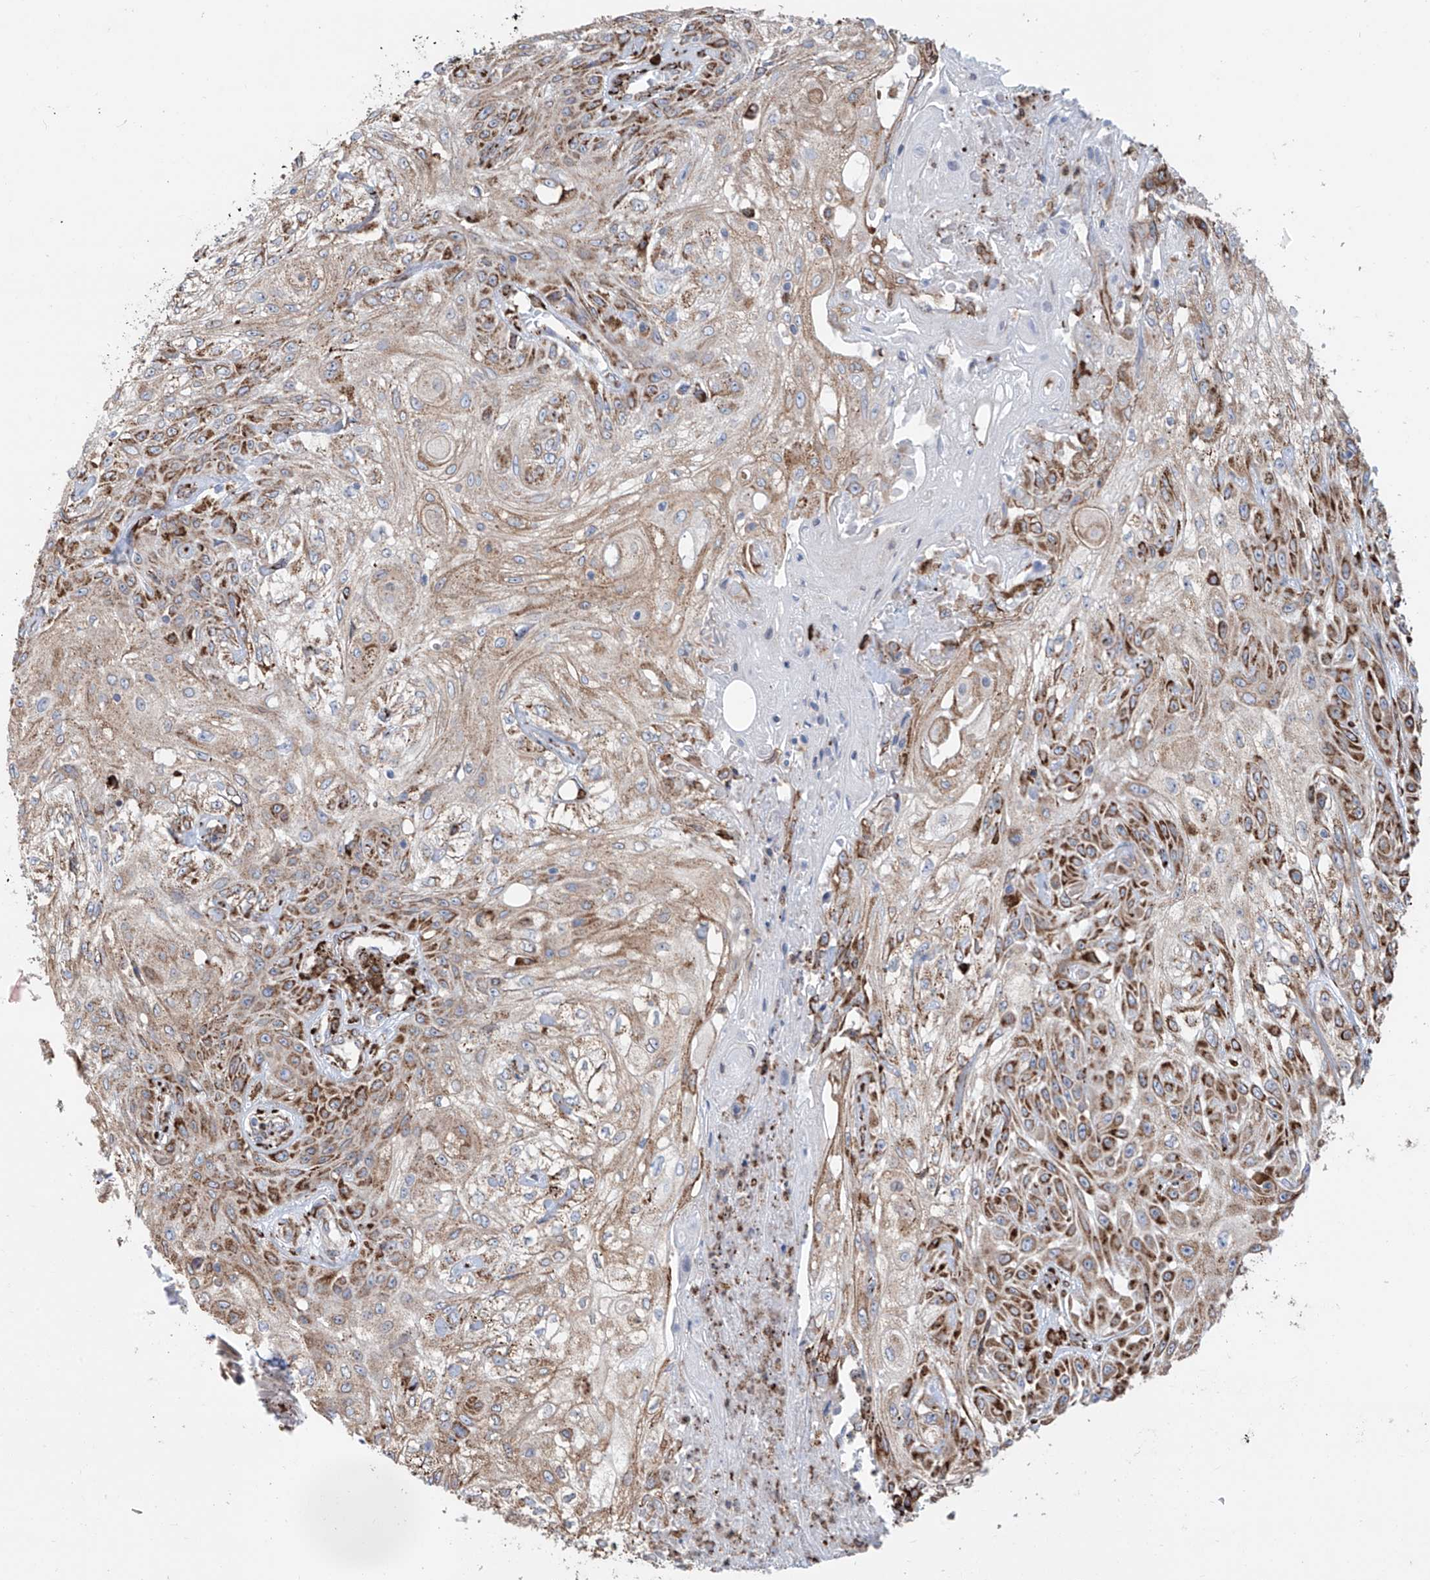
{"staining": {"intensity": "moderate", "quantity": ">75%", "location": "cytoplasmic/membranous"}, "tissue": "skin cancer", "cell_type": "Tumor cells", "image_type": "cancer", "snomed": [{"axis": "morphology", "description": "Squamous cell carcinoma, NOS"}, {"axis": "morphology", "description": "Squamous cell carcinoma, metastatic, NOS"}, {"axis": "topography", "description": "Skin"}, {"axis": "topography", "description": "Lymph node"}], "caption": "Protein analysis of skin cancer tissue exhibits moderate cytoplasmic/membranous expression in about >75% of tumor cells. Nuclei are stained in blue.", "gene": "ZNF354C", "patient": {"sex": "male", "age": 75}}